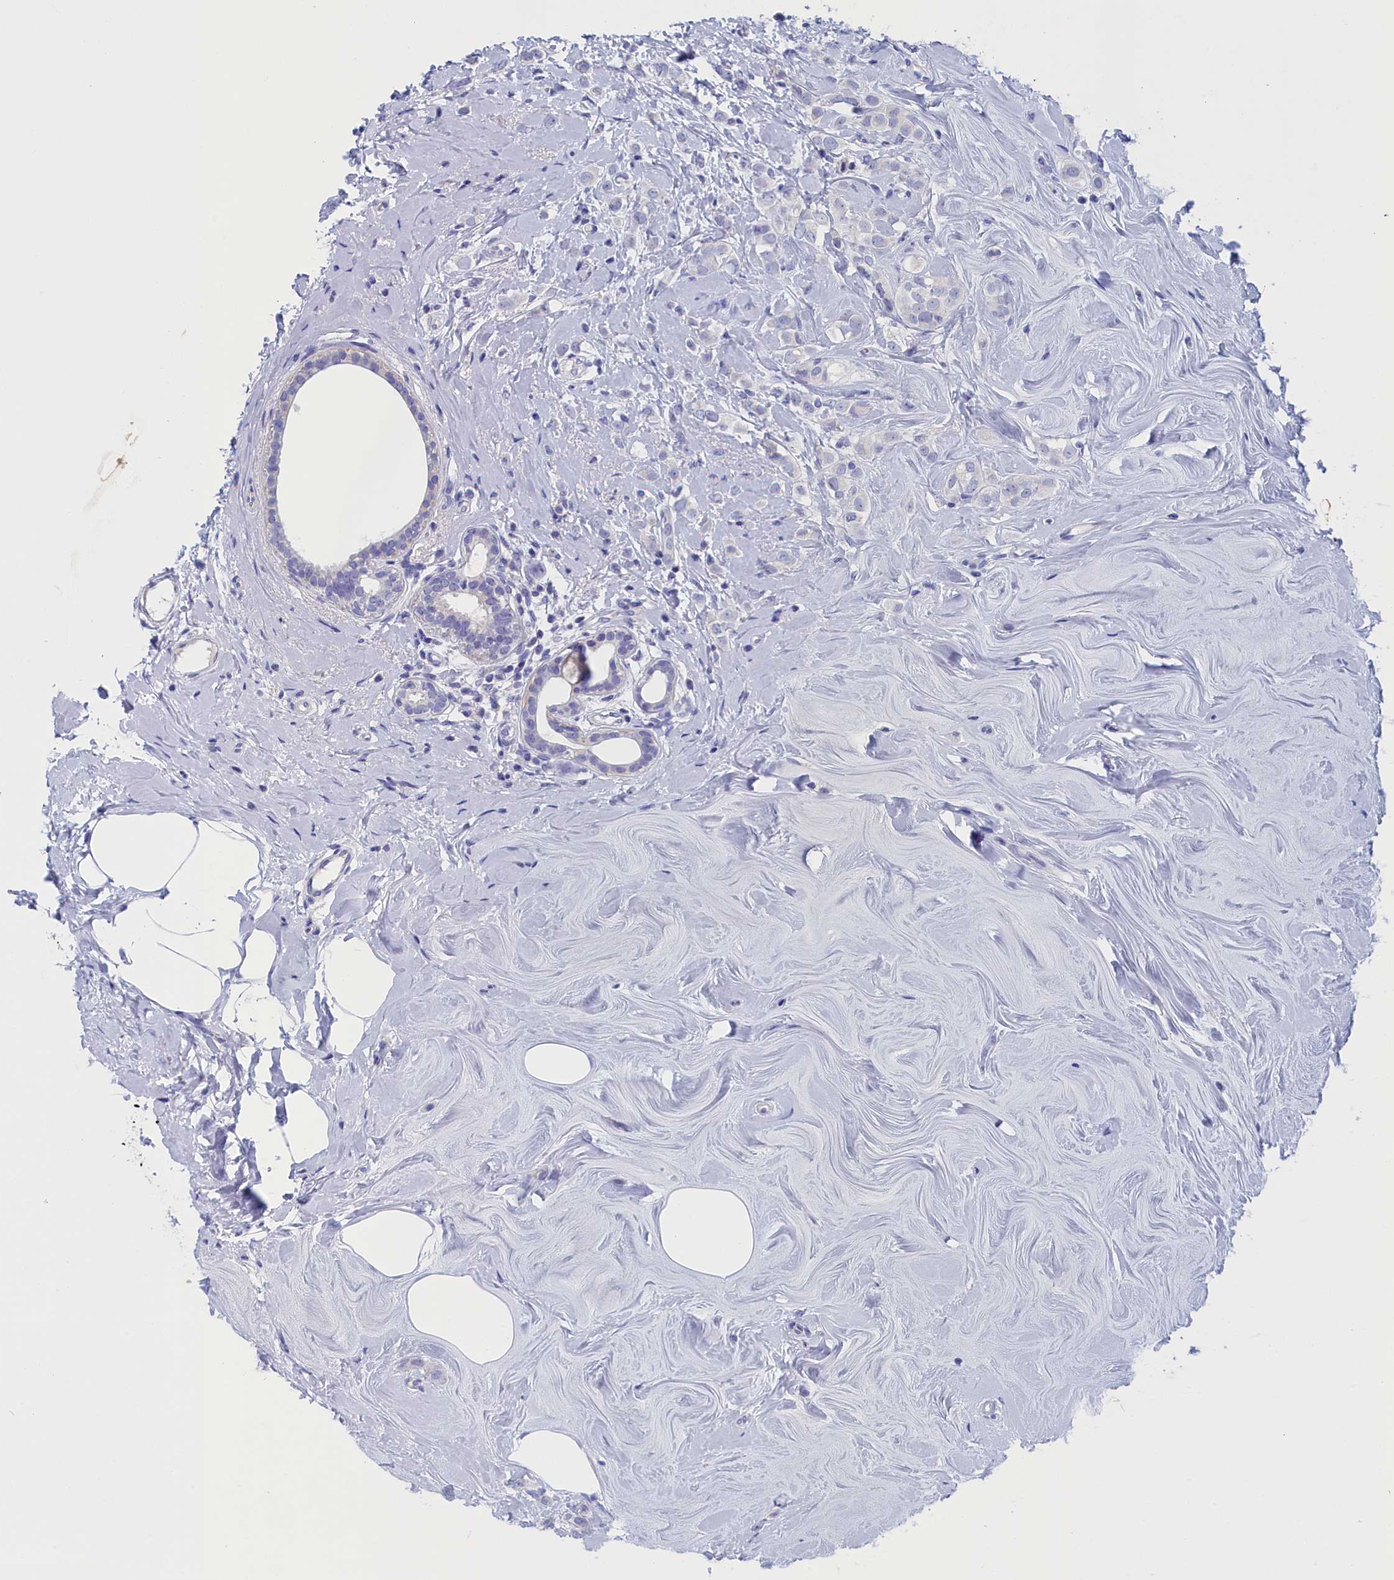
{"staining": {"intensity": "negative", "quantity": "none", "location": "none"}, "tissue": "breast cancer", "cell_type": "Tumor cells", "image_type": "cancer", "snomed": [{"axis": "morphology", "description": "Lobular carcinoma"}, {"axis": "topography", "description": "Breast"}], "caption": "DAB immunohistochemical staining of breast lobular carcinoma shows no significant staining in tumor cells.", "gene": "ANKRD2", "patient": {"sex": "female", "age": 47}}